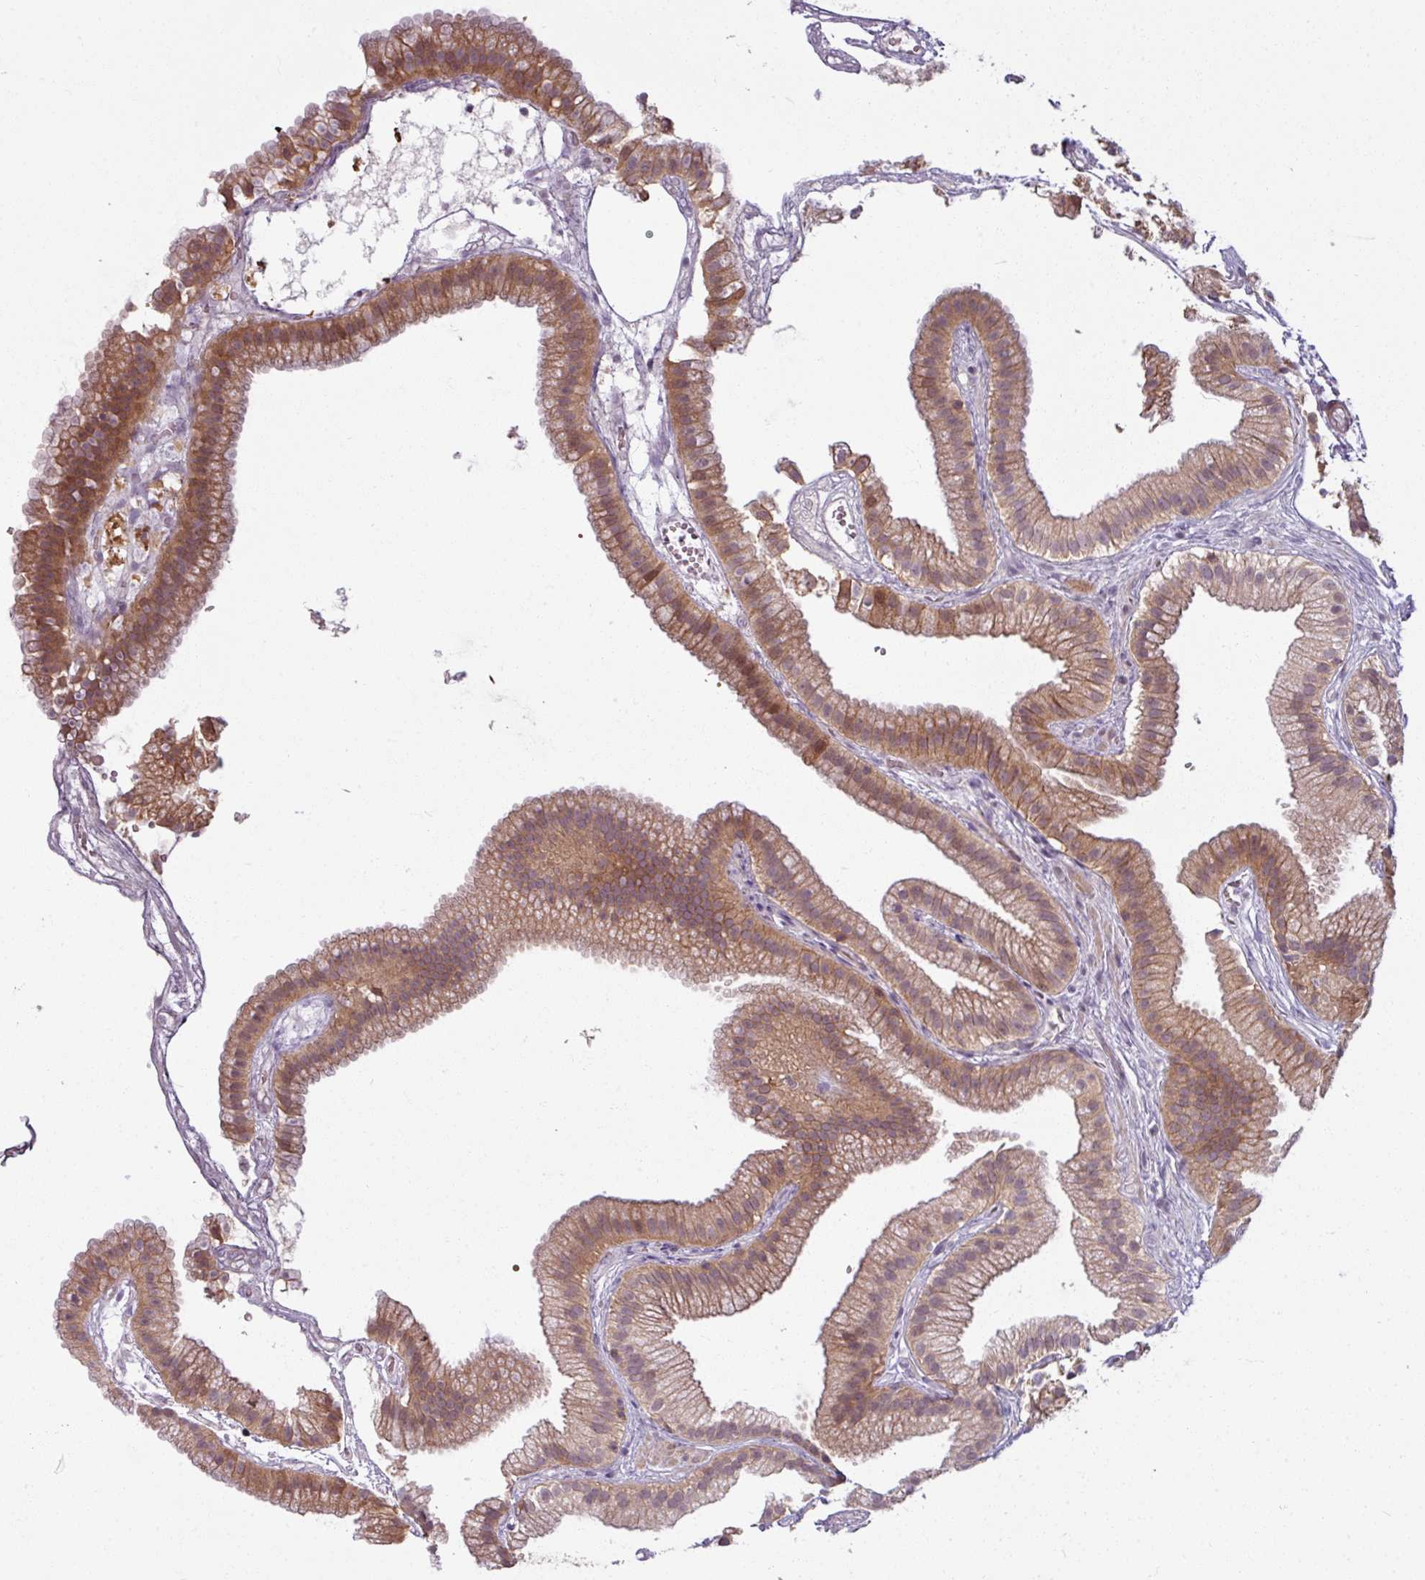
{"staining": {"intensity": "moderate", "quantity": ">75%", "location": "cytoplasmic/membranous"}, "tissue": "gallbladder", "cell_type": "Glandular cells", "image_type": "normal", "snomed": [{"axis": "morphology", "description": "Normal tissue, NOS"}, {"axis": "topography", "description": "Gallbladder"}], "caption": "Immunohistochemical staining of normal gallbladder reveals moderate cytoplasmic/membranous protein staining in approximately >75% of glandular cells. (DAB (3,3'-diaminobenzidine) IHC, brown staining for protein, blue staining for nuclei).", "gene": "TUSC3", "patient": {"sex": "female", "age": 63}}